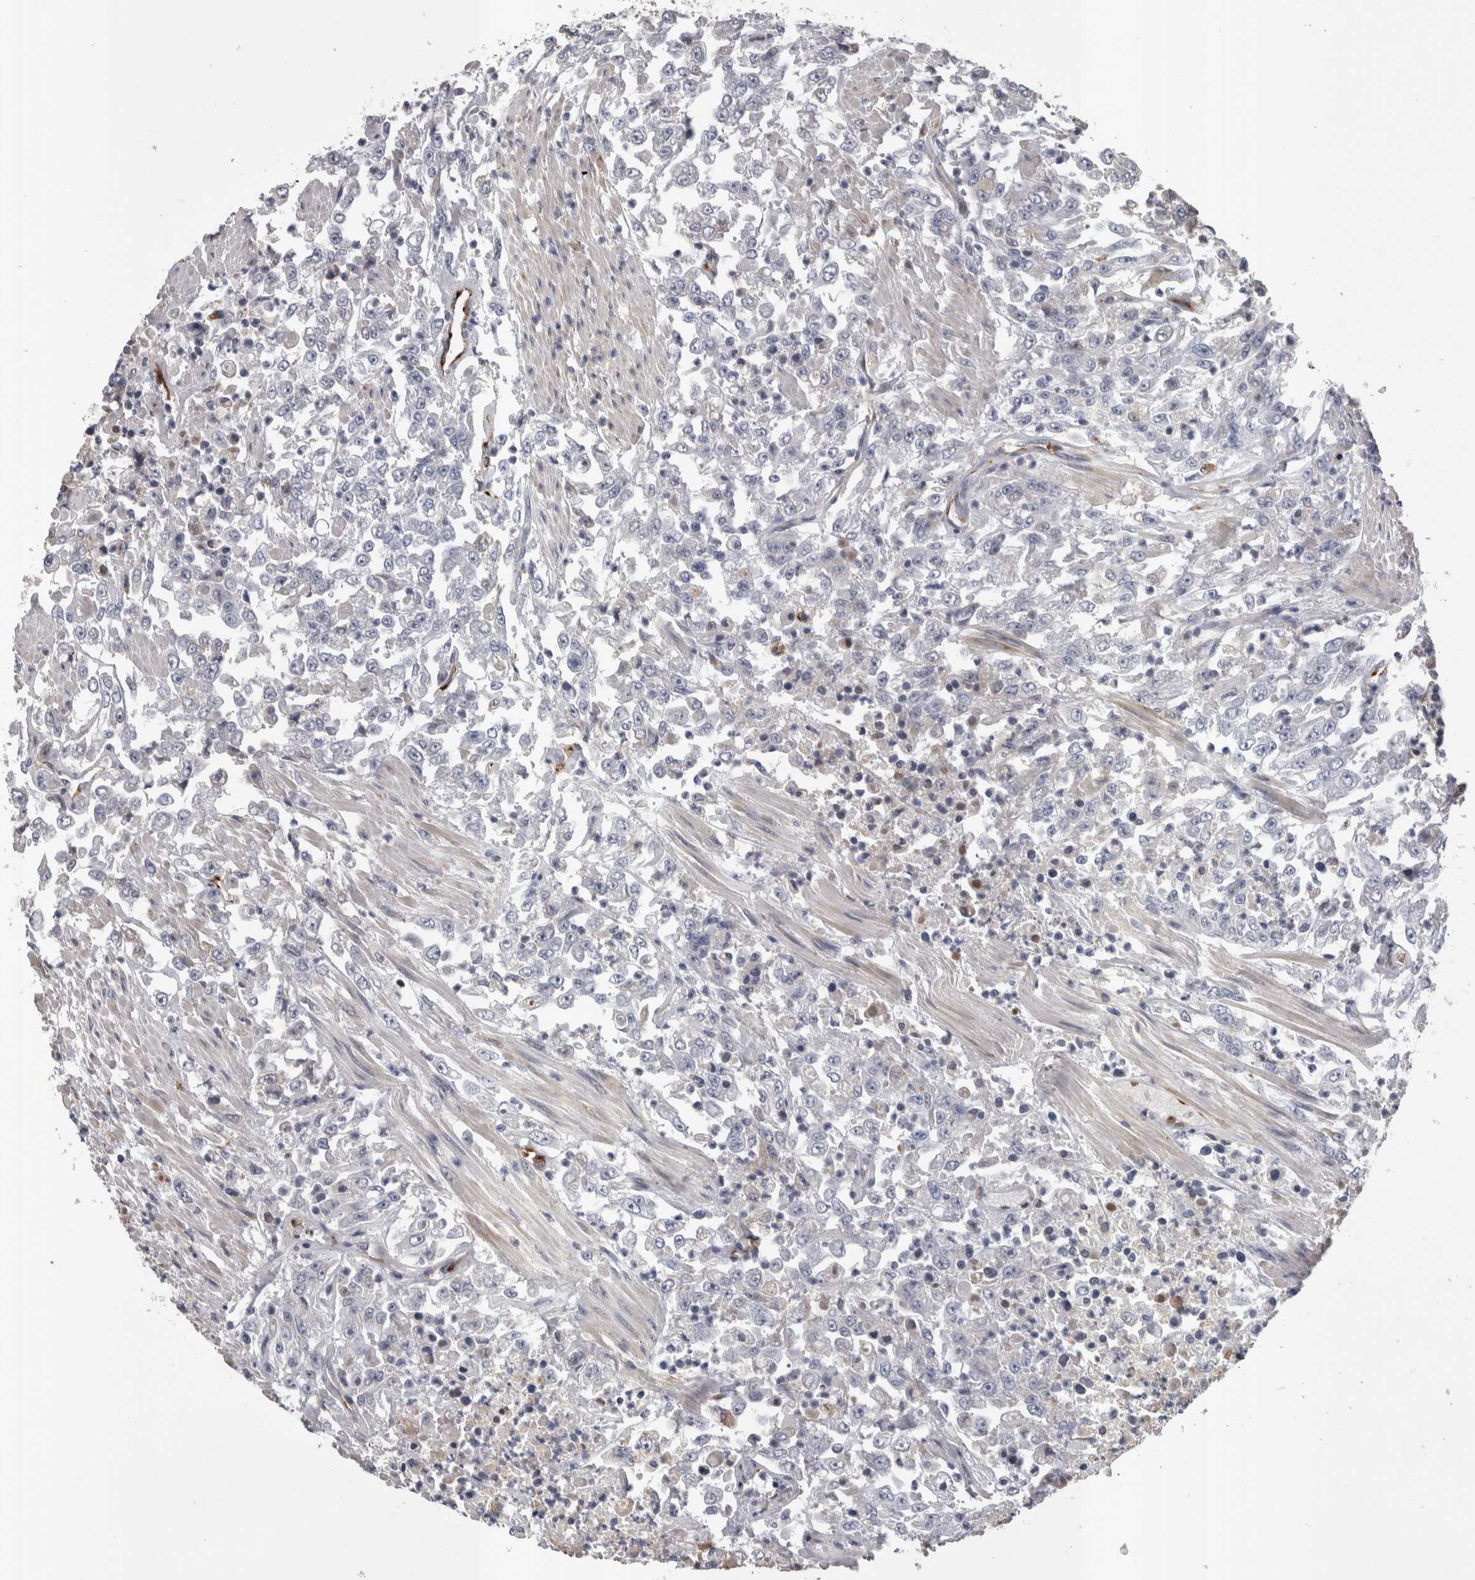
{"staining": {"intensity": "negative", "quantity": "none", "location": "none"}, "tissue": "urothelial cancer", "cell_type": "Tumor cells", "image_type": "cancer", "snomed": [{"axis": "morphology", "description": "Urothelial carcinoma, High grade"}, {"axis": "topography", "description": "Urinary bladder"}], "caption": "Micrograph shows no protein expression in tumor cells of urothelial cancer tissue.", "gene": "STC1", "patient": {"sex": "male", "age": 46}}